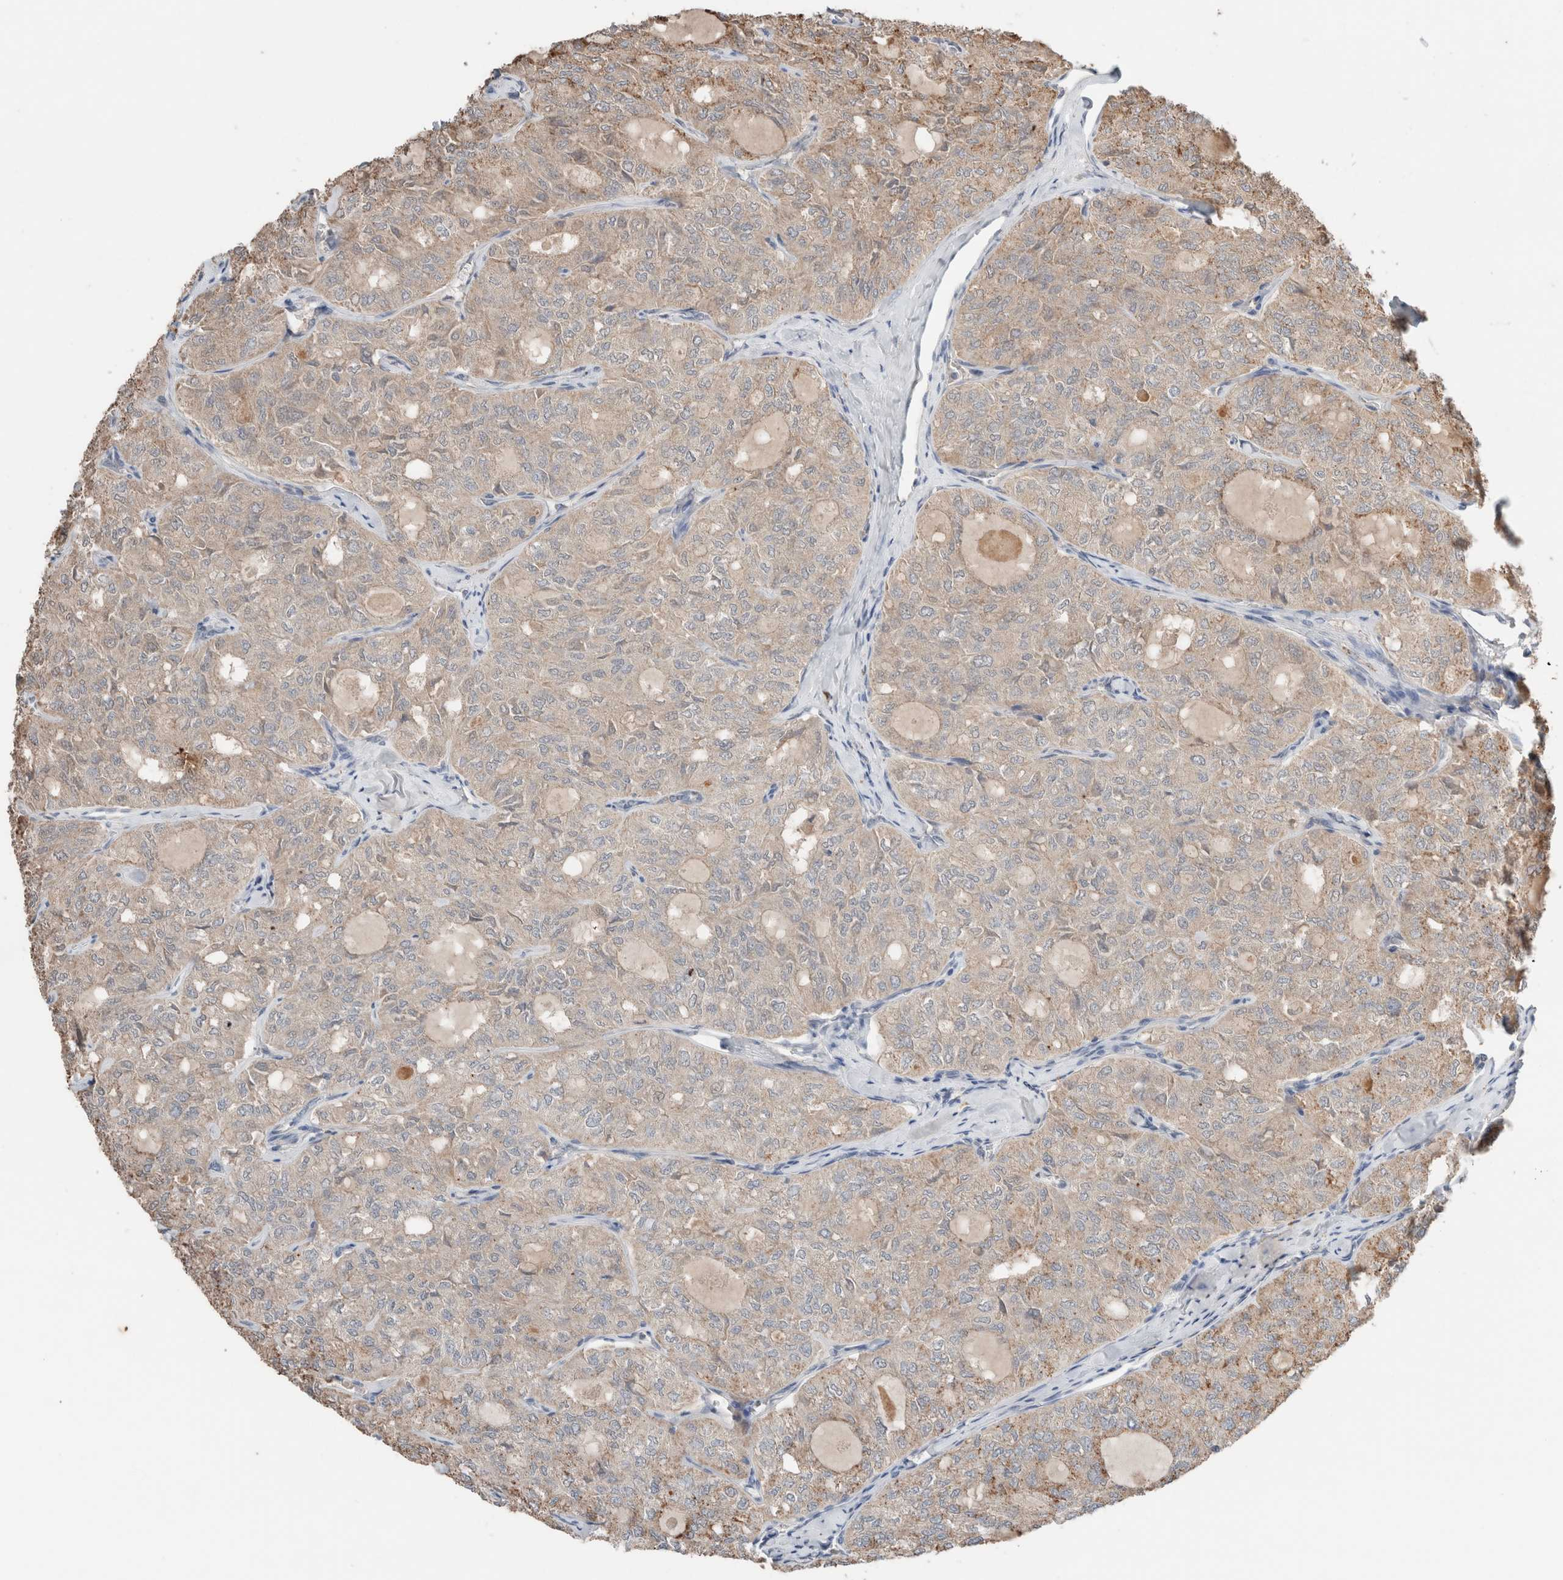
{"staining": {"intensity": "weak", "quantity": "<25%", "location": "cytoplasmic/membranous"}, "tissue": "thyroid cancer", "cell_type": "Tumor cells", "image_type": "cancer", "snomed": [{"axis": "morphology", "description": "Follicular adenoma carcinoma, NOS"}, {"axis": "topography", "description": "Thyroid gland"}], "caption": "An immunohistochemistry (IHC) histopathology image of thyroid cancer (follicular adenoma carcinoma) is shown. There is no staining in tumor cells of thyroid cancer (follicular adenoma carcinoma). Nuclei are stained in blue.", "gene": "ERAP2", "patient": {"sex": "male", "age": 75}}